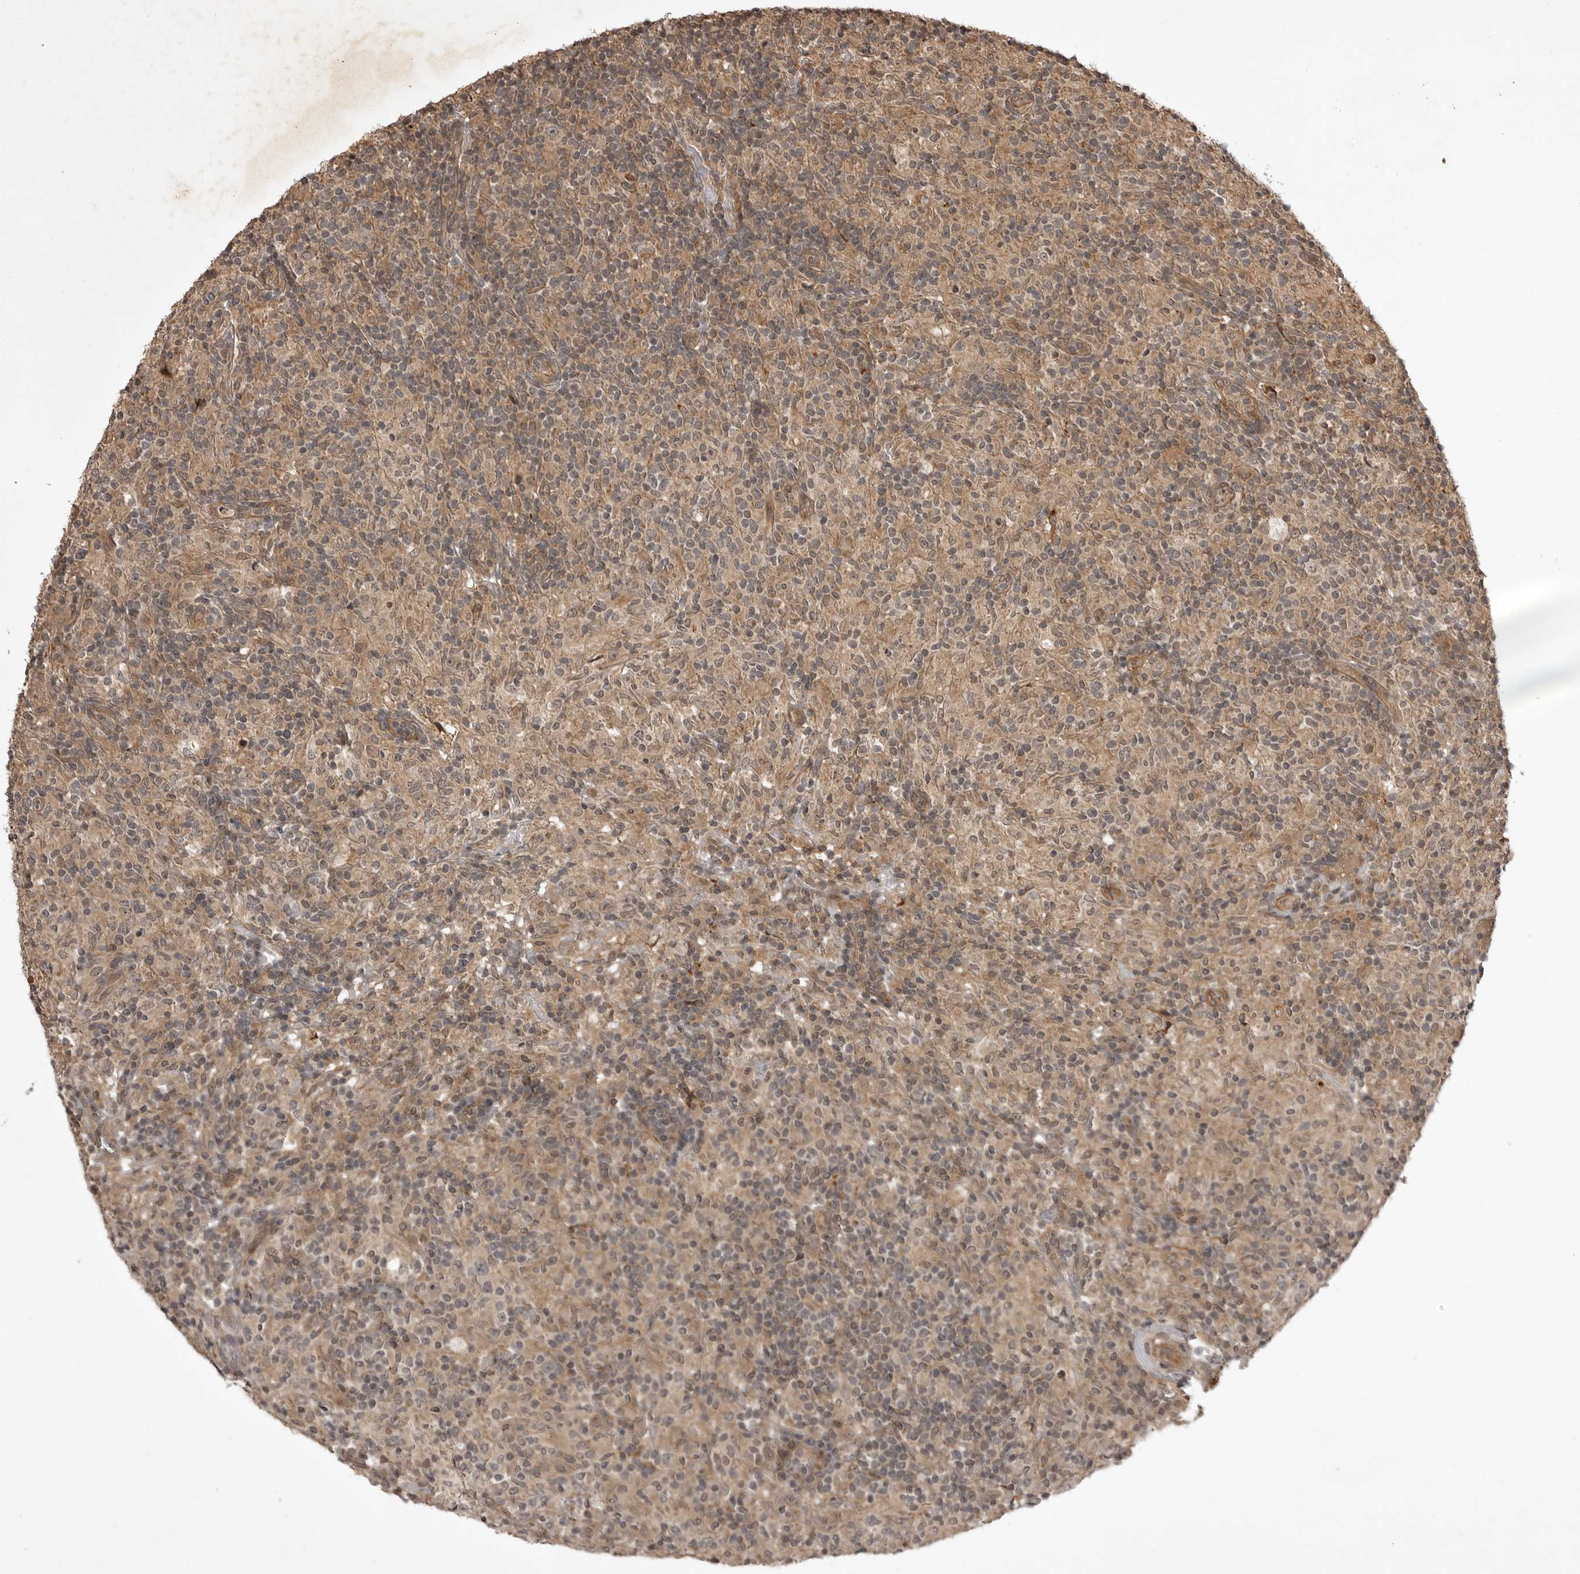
{"staining": {"intensity": "weak", "quantity": "25%-75%", "location": "cytoplasmic/membranous"}, "tissue": "lymphoma", "cell_type": "Tumor cells", "image_type": "cancer", "snomed": [{"axis": "morphology", "description": "Hodgkin's disease, NOS"}, {"axis": "topography", "description": "Lymph node"}], "caption": "Brown immunohistochemical staining in human lymphoma exhibits weak cytoplasmic/membranous expression in approximately 25%-75% of tumor cells. (brown staining indicates protein expression, while blue staining denotes nuclei).", "gene": "AKAP7", "patient": {"sex": "male", "age": 70}}